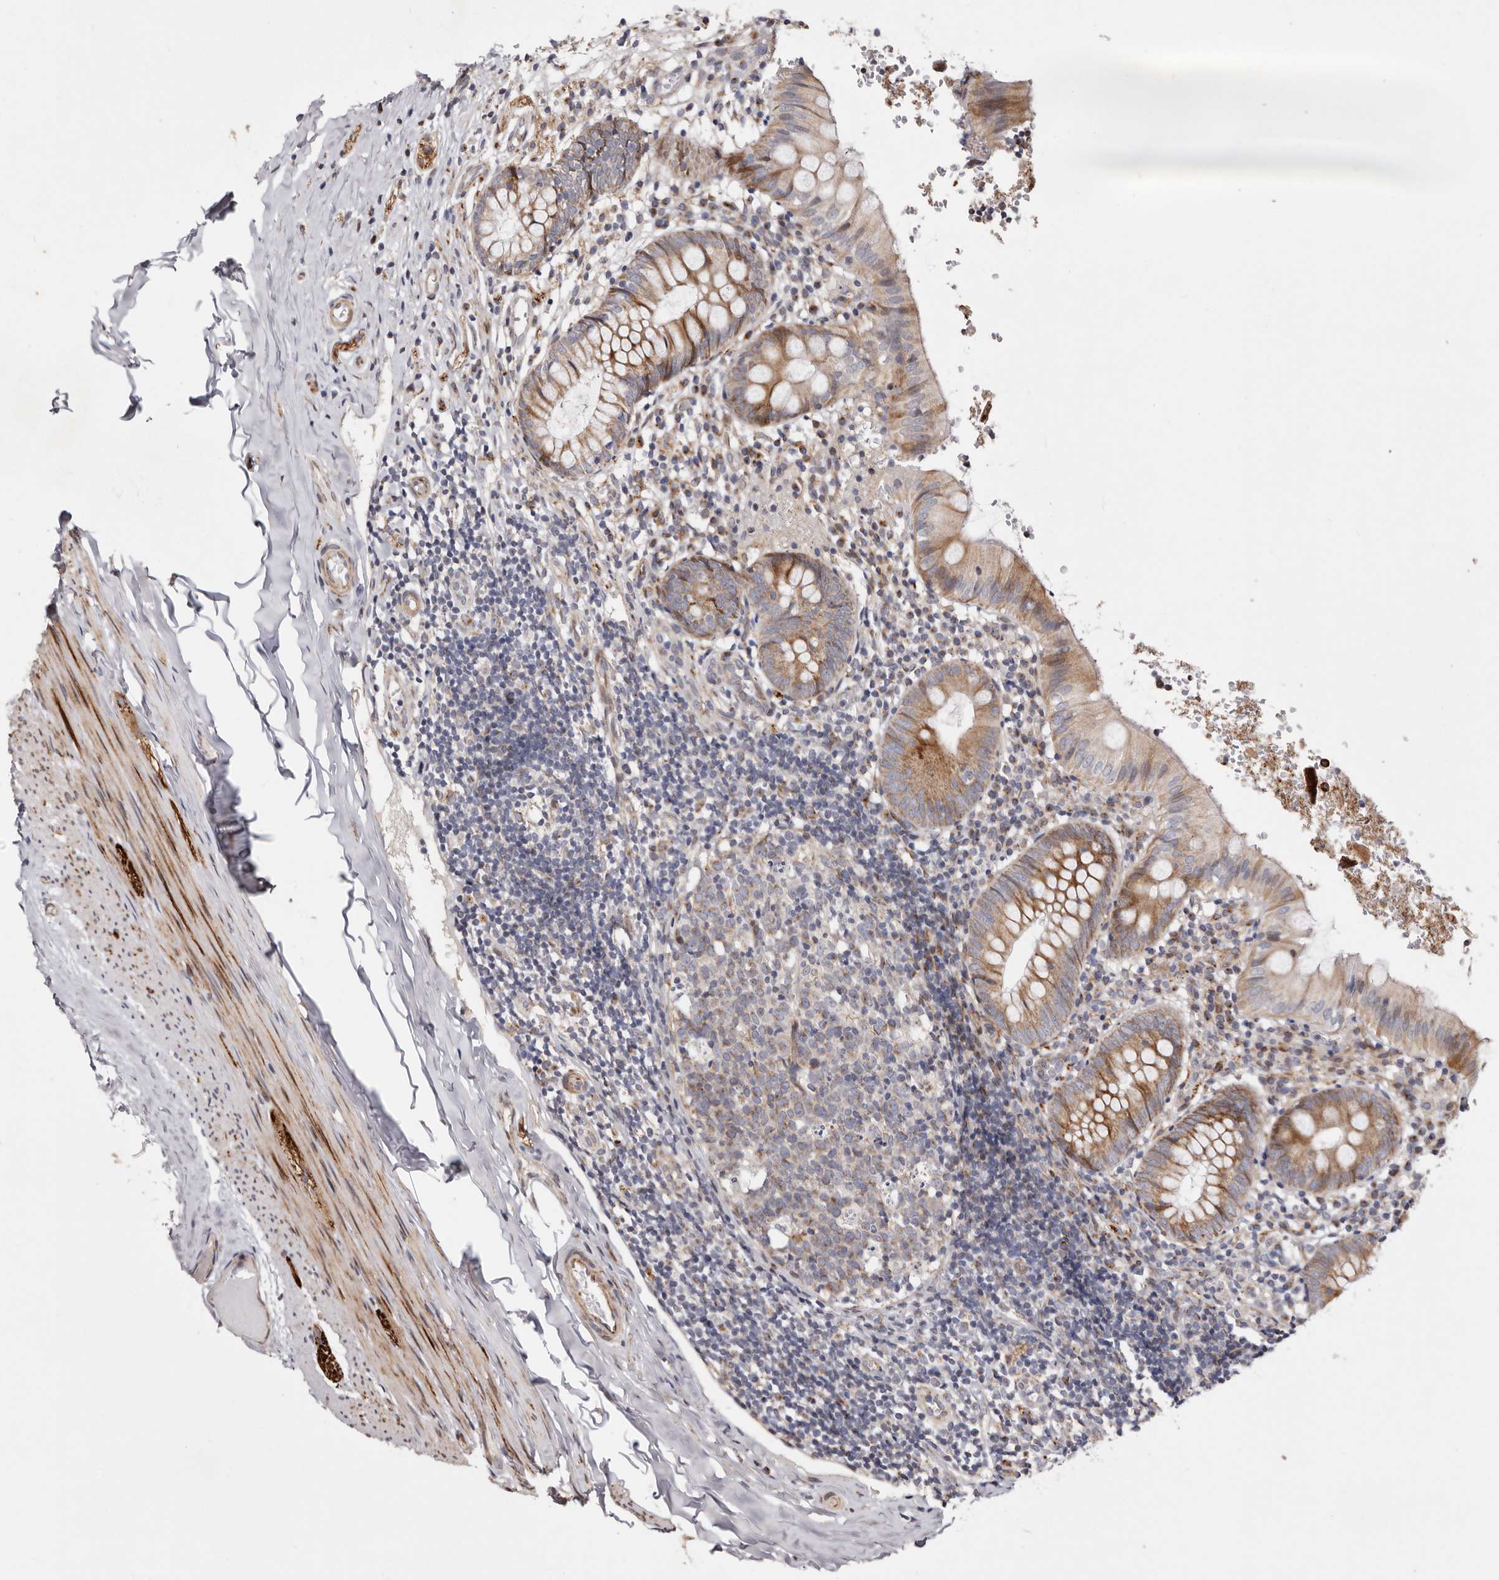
{"staining": {"intensity": "moderate", "quantity": ">75%", "location": "cytoplasmic/membranous"}, "tissue": "appendix", "cell_type": "Glandular cells", "image_type": "normal", "snomed": [{"axis": "morphology", "description": "Normal tissue, NOS"}, {"axis": "topography", "description": "Appendix"}], "caption": "About >75% of glandular cells in normal appendix display moderate cytoplasmic/membranous protein staining as visualized by brown immunohistochemical staining.", "gene": "TIMM17B", "patient": {"sex": "male", "age": 8}}